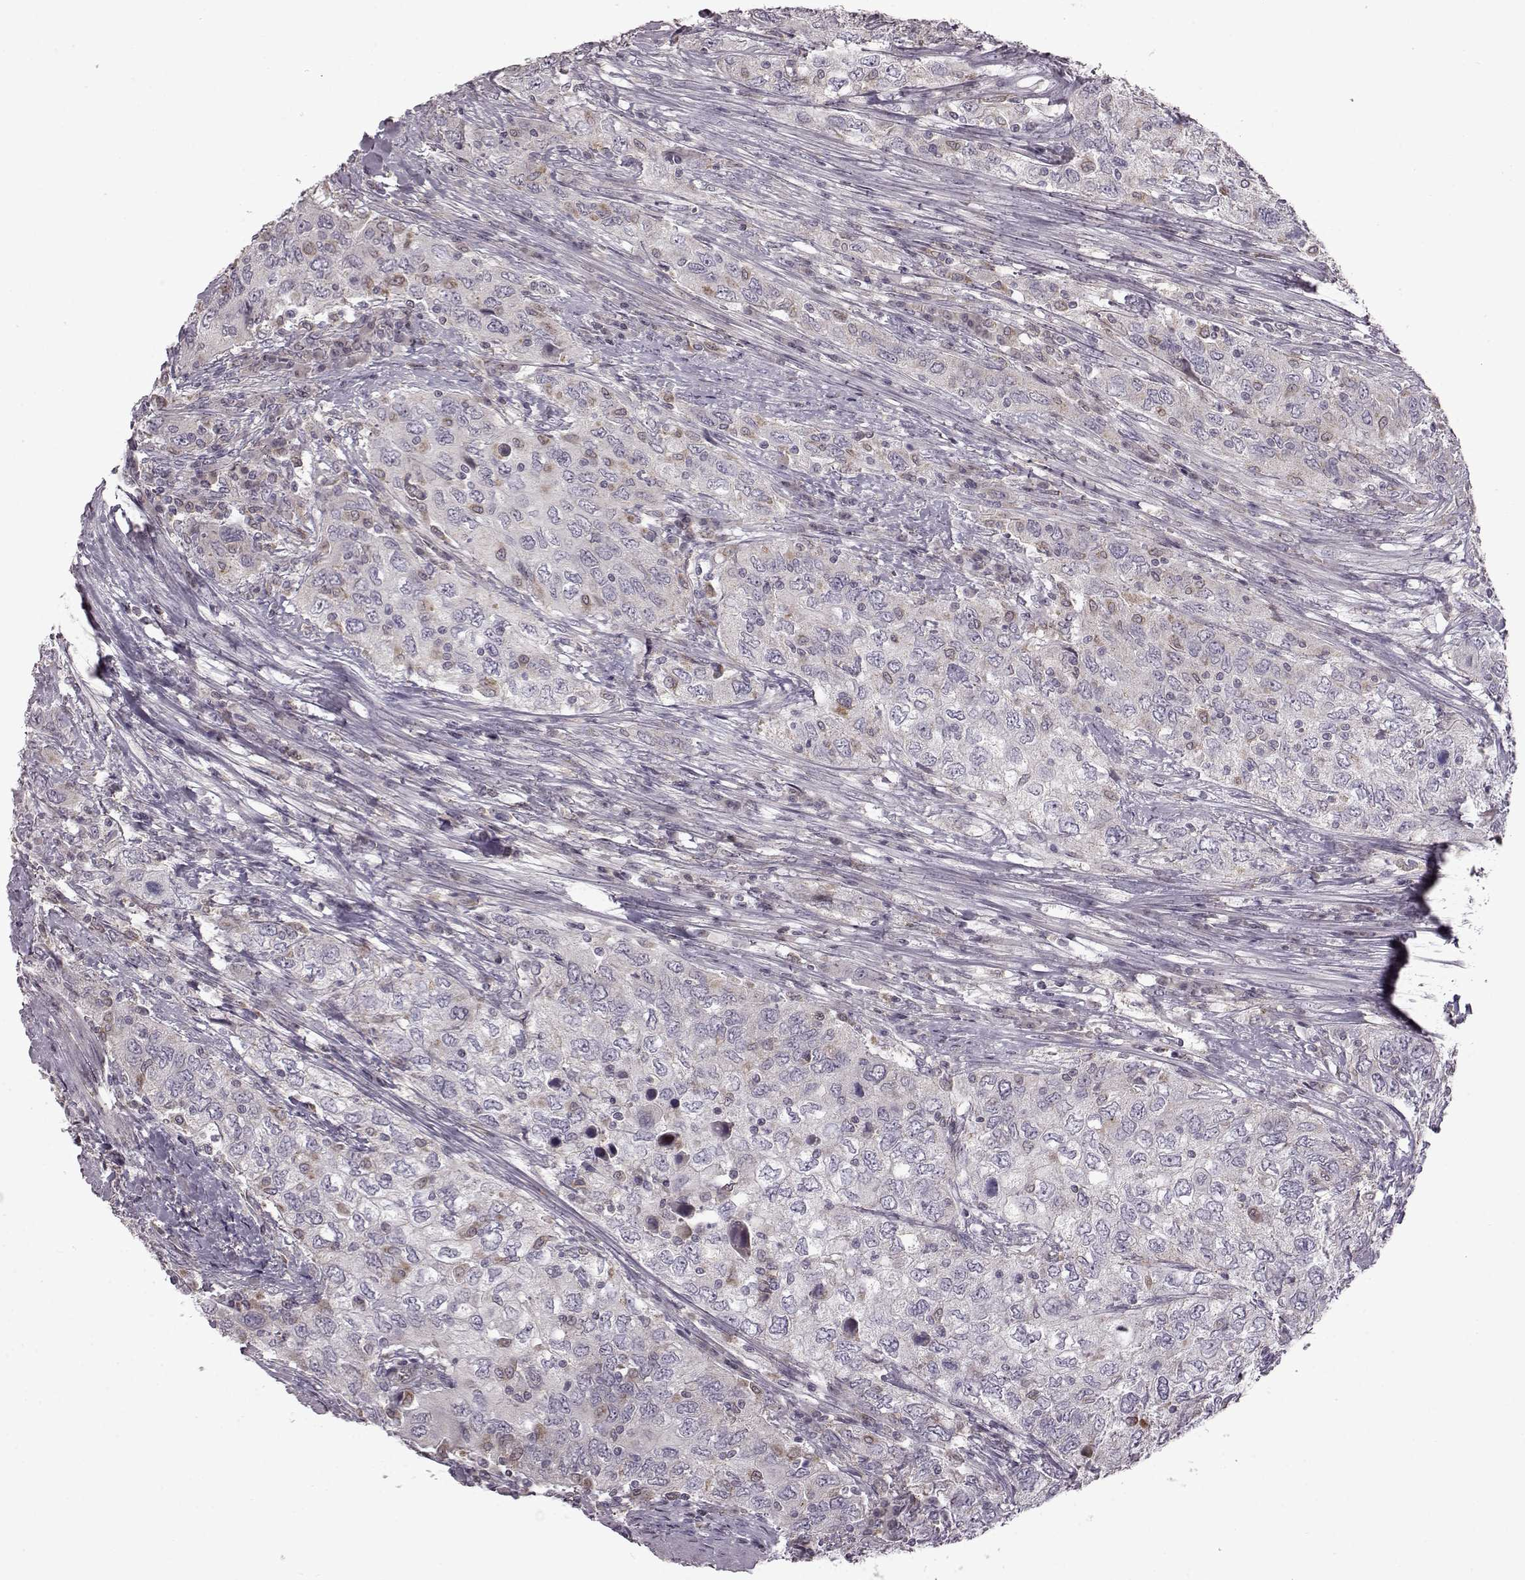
{"staining": {"intensity": "negative", "quantity": "none", "location": "none"}, "tissue": "urothelial cancer", "cell_type": "Tumor cells", "image_type": "cancer", "snomed": [{"axis": "morphology", "description": "Urothelial carcinoma, High grade"}, {"axis": "topography", "description": "Urinary bladder"}], "caption": "An IHC histopathology image of urothelial cancer is shown. There is no staining in tumor cells of urothelial cancer.", "gene": "B3GNT6", "patient": {"sex": "male", "age": 76}}